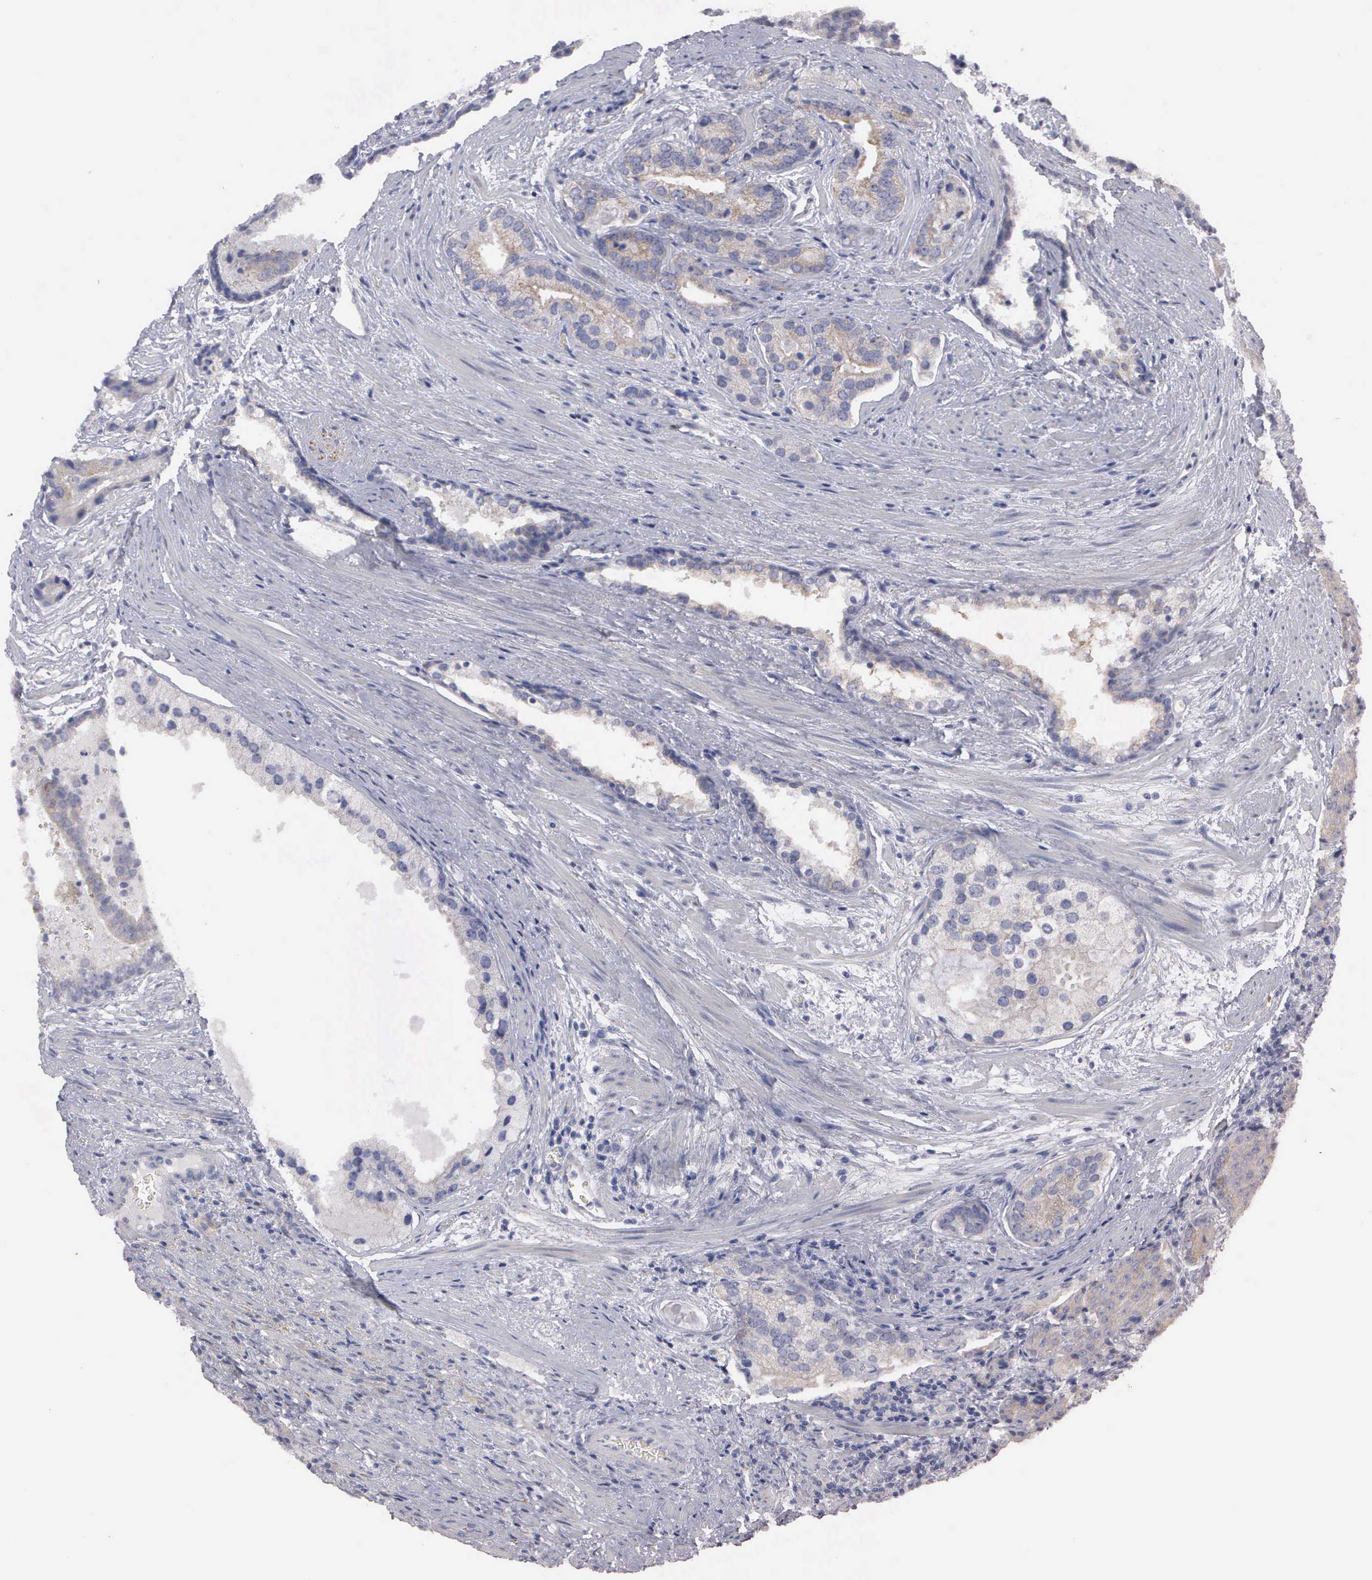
{"staining": {"intensity": "weak", "quantity": "25%-75%", "location": "cytoplasmic/membranous"}, "tissue": "prostate cancer", "cell_type": "Tumor cells", "image_type": "cancer", "snomed": [{"axis": "morphology", "description": "Adenocarcinoma, Medium grade"}, {"axis": "topography", "description": "Prostate"}], "caption": "High-power microscopy captured an immunohistochemistry histopathology image of prostate cancer (adenocarcinoma (medium-grade)), revealing weak cytoplasmic/membranous staining in about 25%-75% of tumor cells. (DAB (3,3'-diaminobenzidine) IHC, brown staining for protein, blue staining for nuclei).", "gene": "CEP170B", "patient": {"sex": "male", "age": 70}}